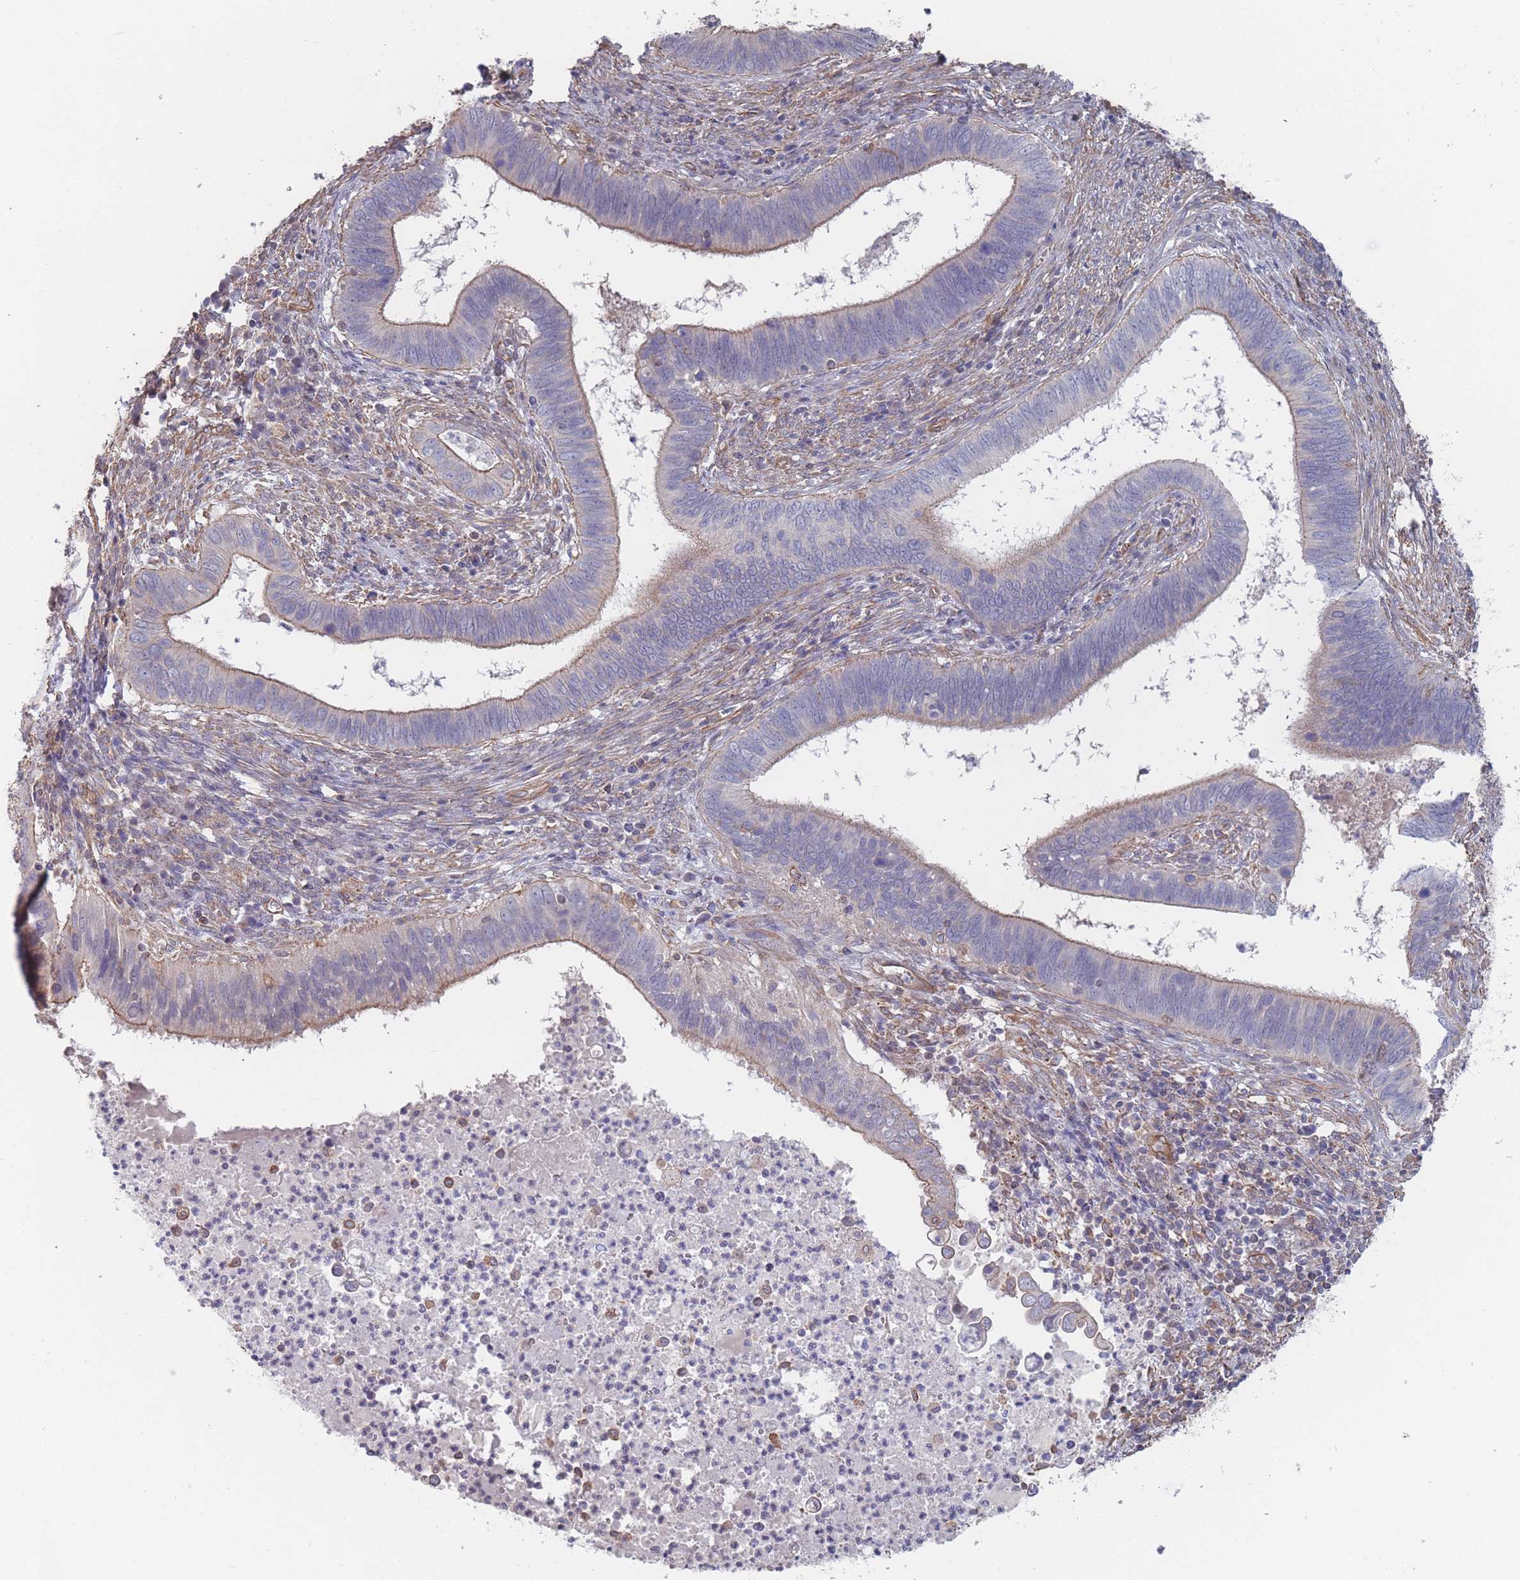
{"staining": {"intensity": "weak", "quantity": "<25%", "location": "cytoplasmic/membranous"}, "tissue": "cervical cancer", "cell_type": "Tumor cells", "image_type": "cancer", "snomed": [{"axis": "morphology", "description": "Adenocarcinoma, NOS"}, {"axis": "topography", "description": "Cervix"}], "caption": "Cervical cancer (adenocarcinoma) was stained to show a protein in brown. There is no significant expression in tumor cells.", "gene": "SLC1A6", "patient": {"sex": "female", "age": 42}}